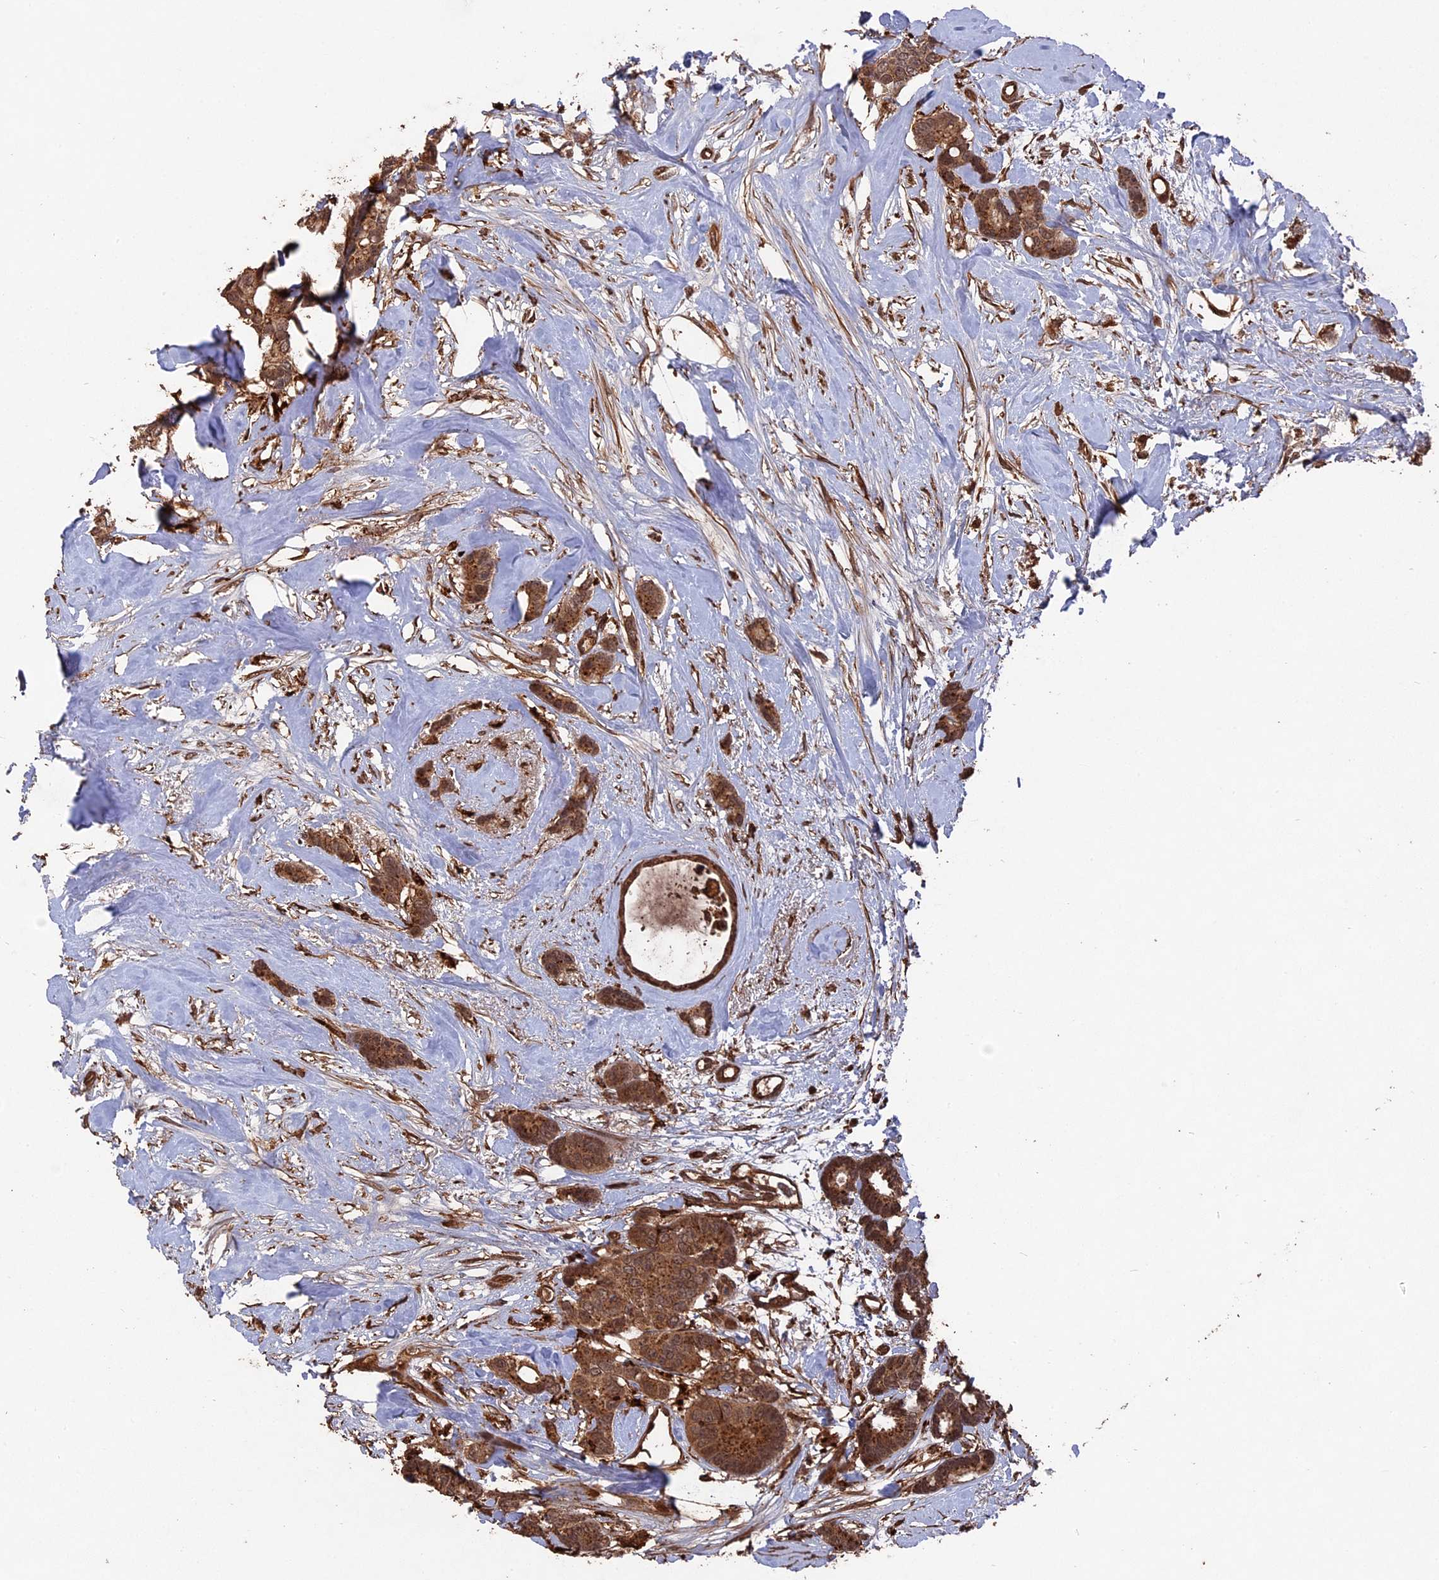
{"staining": {"intensity": "moderate", "quantity": ">75%", "location": "cytoplasmic/membranous,nuclear"}, "tissue": "breast cancer", "cell_type": "Tumor cells", "image_type": "cancer", "snomed": [{"axis": "morphology", "description": "Duct carcinoma"}, {"axis": "topography", "description": "Breast"}], "caption": "Human breast cancer stained for a protein (brown) demonstrates moderate cytoplasmic/membranous and nuclear positive expression in approximately >75% of tumor cells.", "gene": "TELO2", "patient": {"sex": "female", "age": 87}}